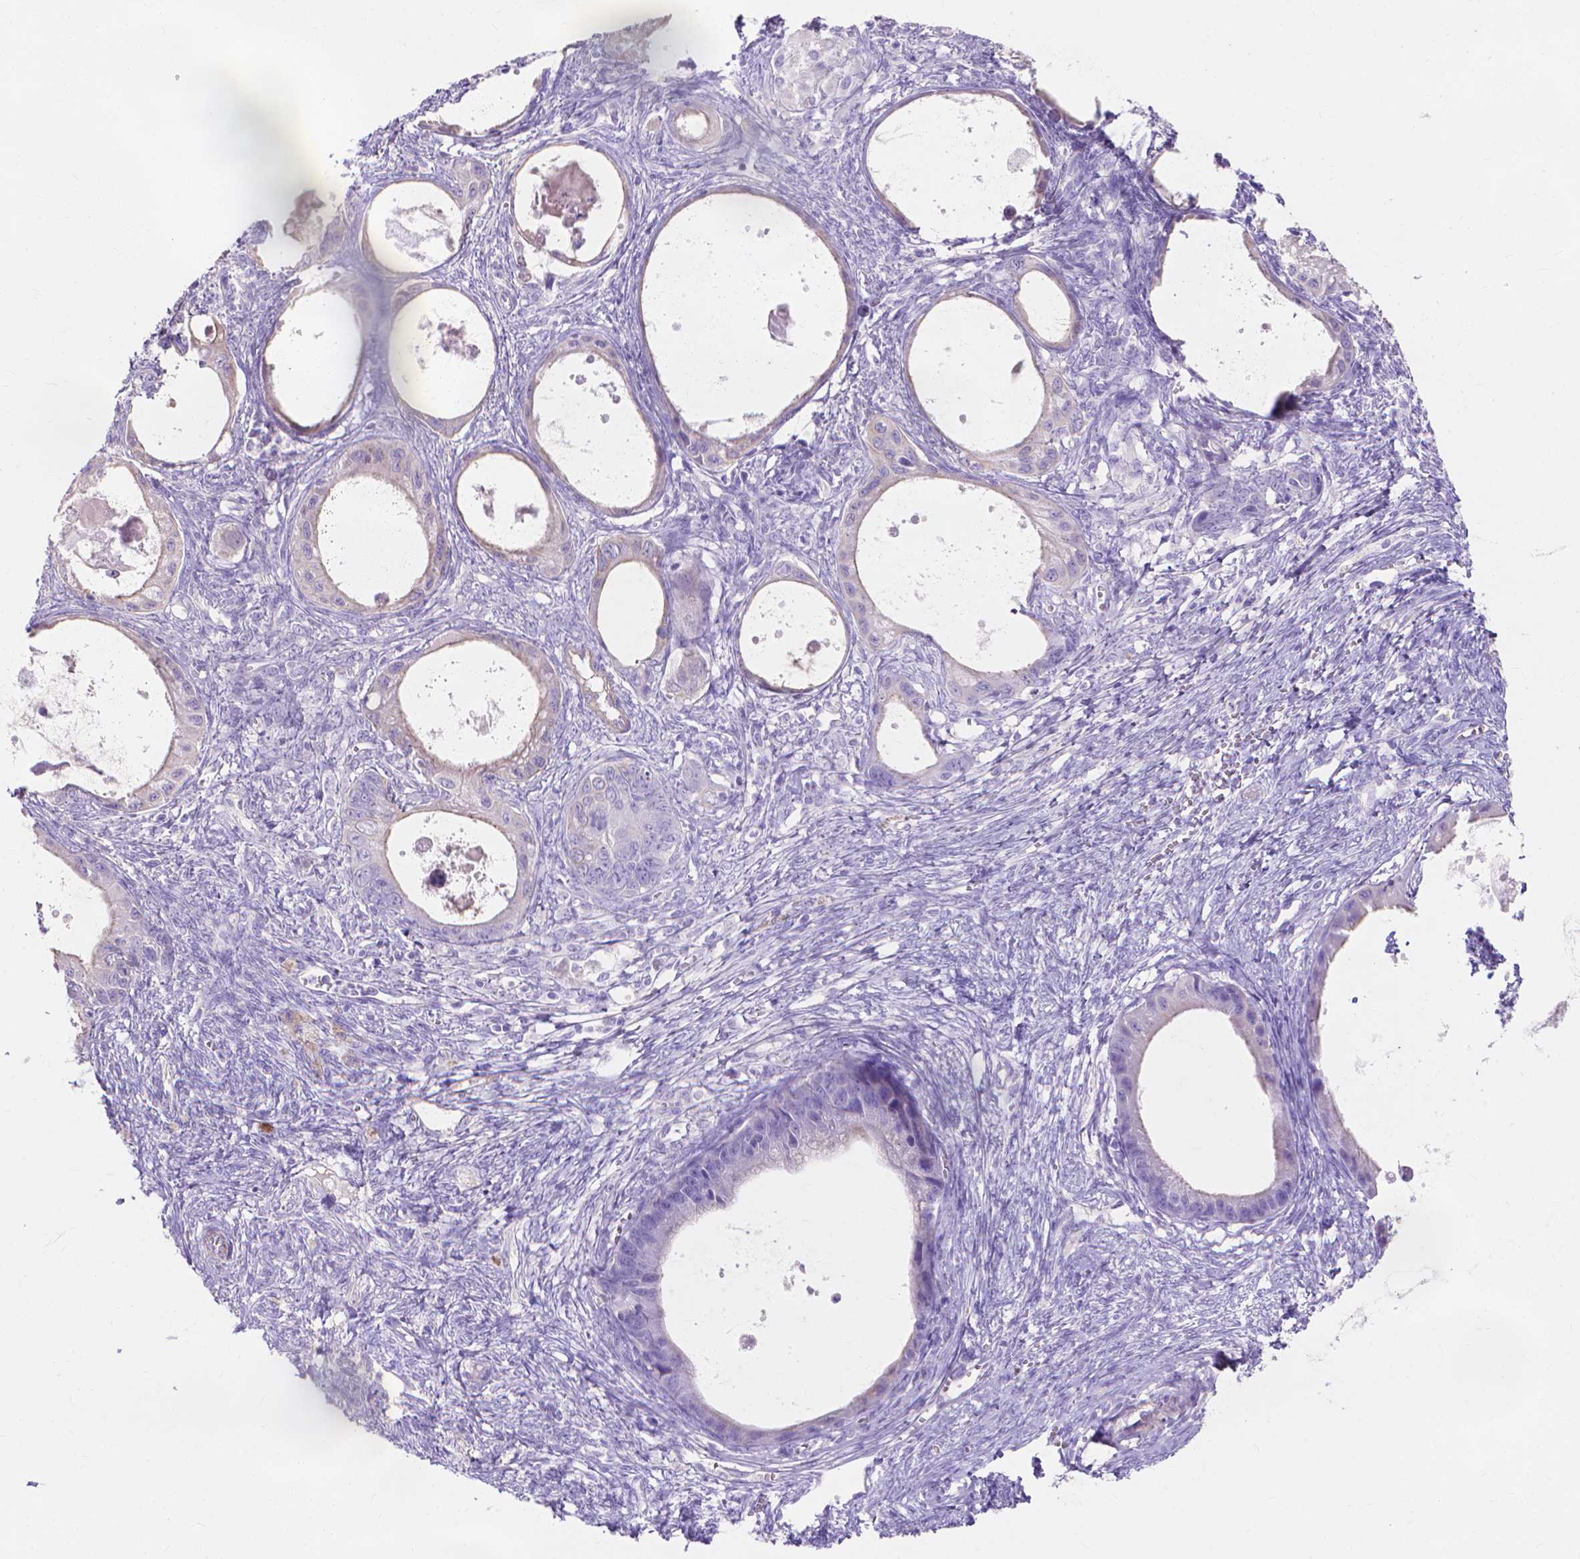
{"staining": {"intensity": "weak", "quantity": "<25%", "location": "cytoplasmic/membranous"}, "tissue": "ovarian cancer", "cell_type": "Tumor cells", "image_type": "cancer", "snomed": [{"axis": "morphology", "description": "Cystadenocarcinoma, mucinous, NOS"}, {"axis": "topography", "description": "Ovary"}], "caption": "The photomicrograph displays no staining of tumor cells in ovarian cancer (mucinous cystadenocarcinoma).", "gene": "MBLAC1", "patient": {"sex": "female", "age": 64}}